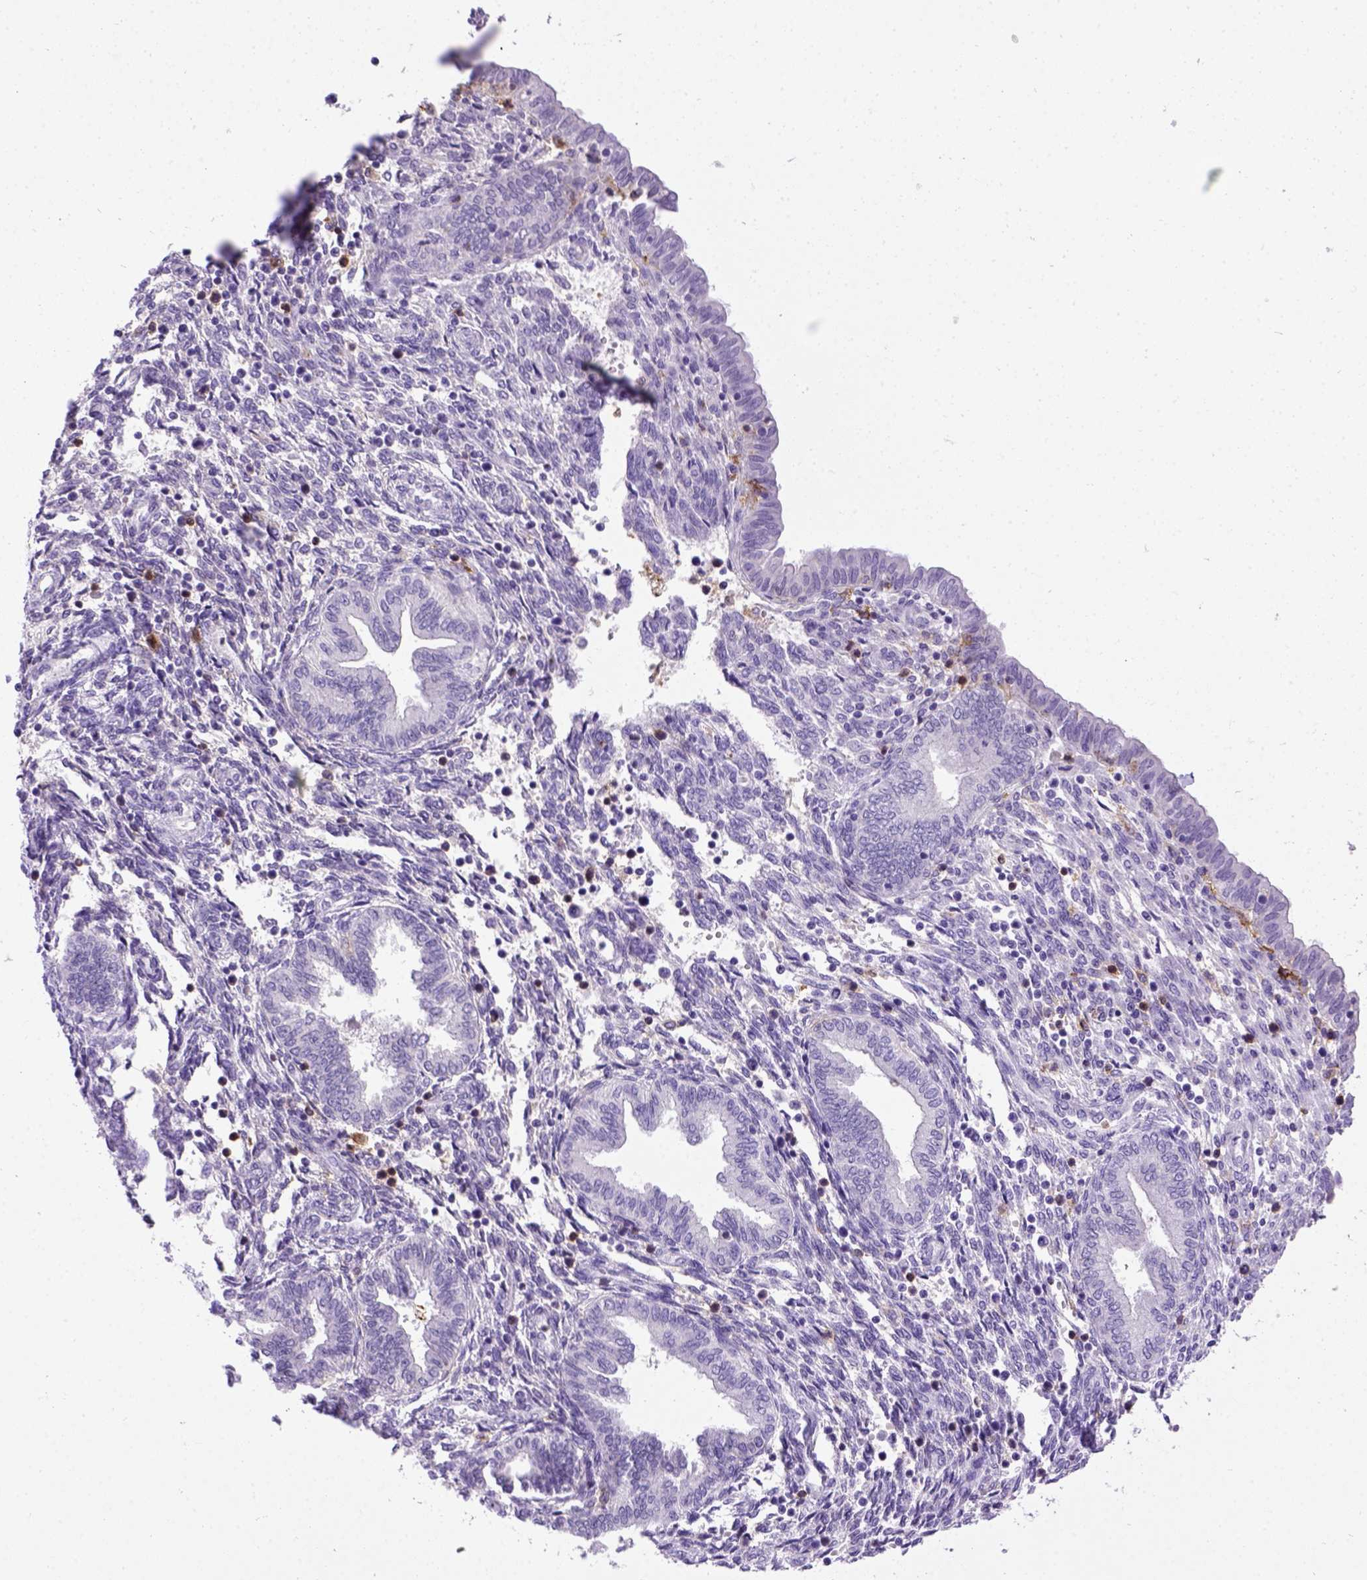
{"staining": {"intensity": "negative", "quantity": "none", "location": "none"}, "tissue": "endometrium", "cell_type": "Cells in endometrial stroma", "image_type": "normal", "snomed": [{"axis": "morphology", "description": "Normal tissue, NOS"}, {"axis": "topography", "description": "Endometrium"}], "caption": "Immunohistochemistry of normal endometrium displays no staining in cells in endometrial stroma. (DAB (3,3'-diaminobenzidine) immunohistochemistry (IHC) visualized using brightfield microscopy, high magnification).", "gene": "ITGAX", "patient": {"sex": "female", "age": 42}}